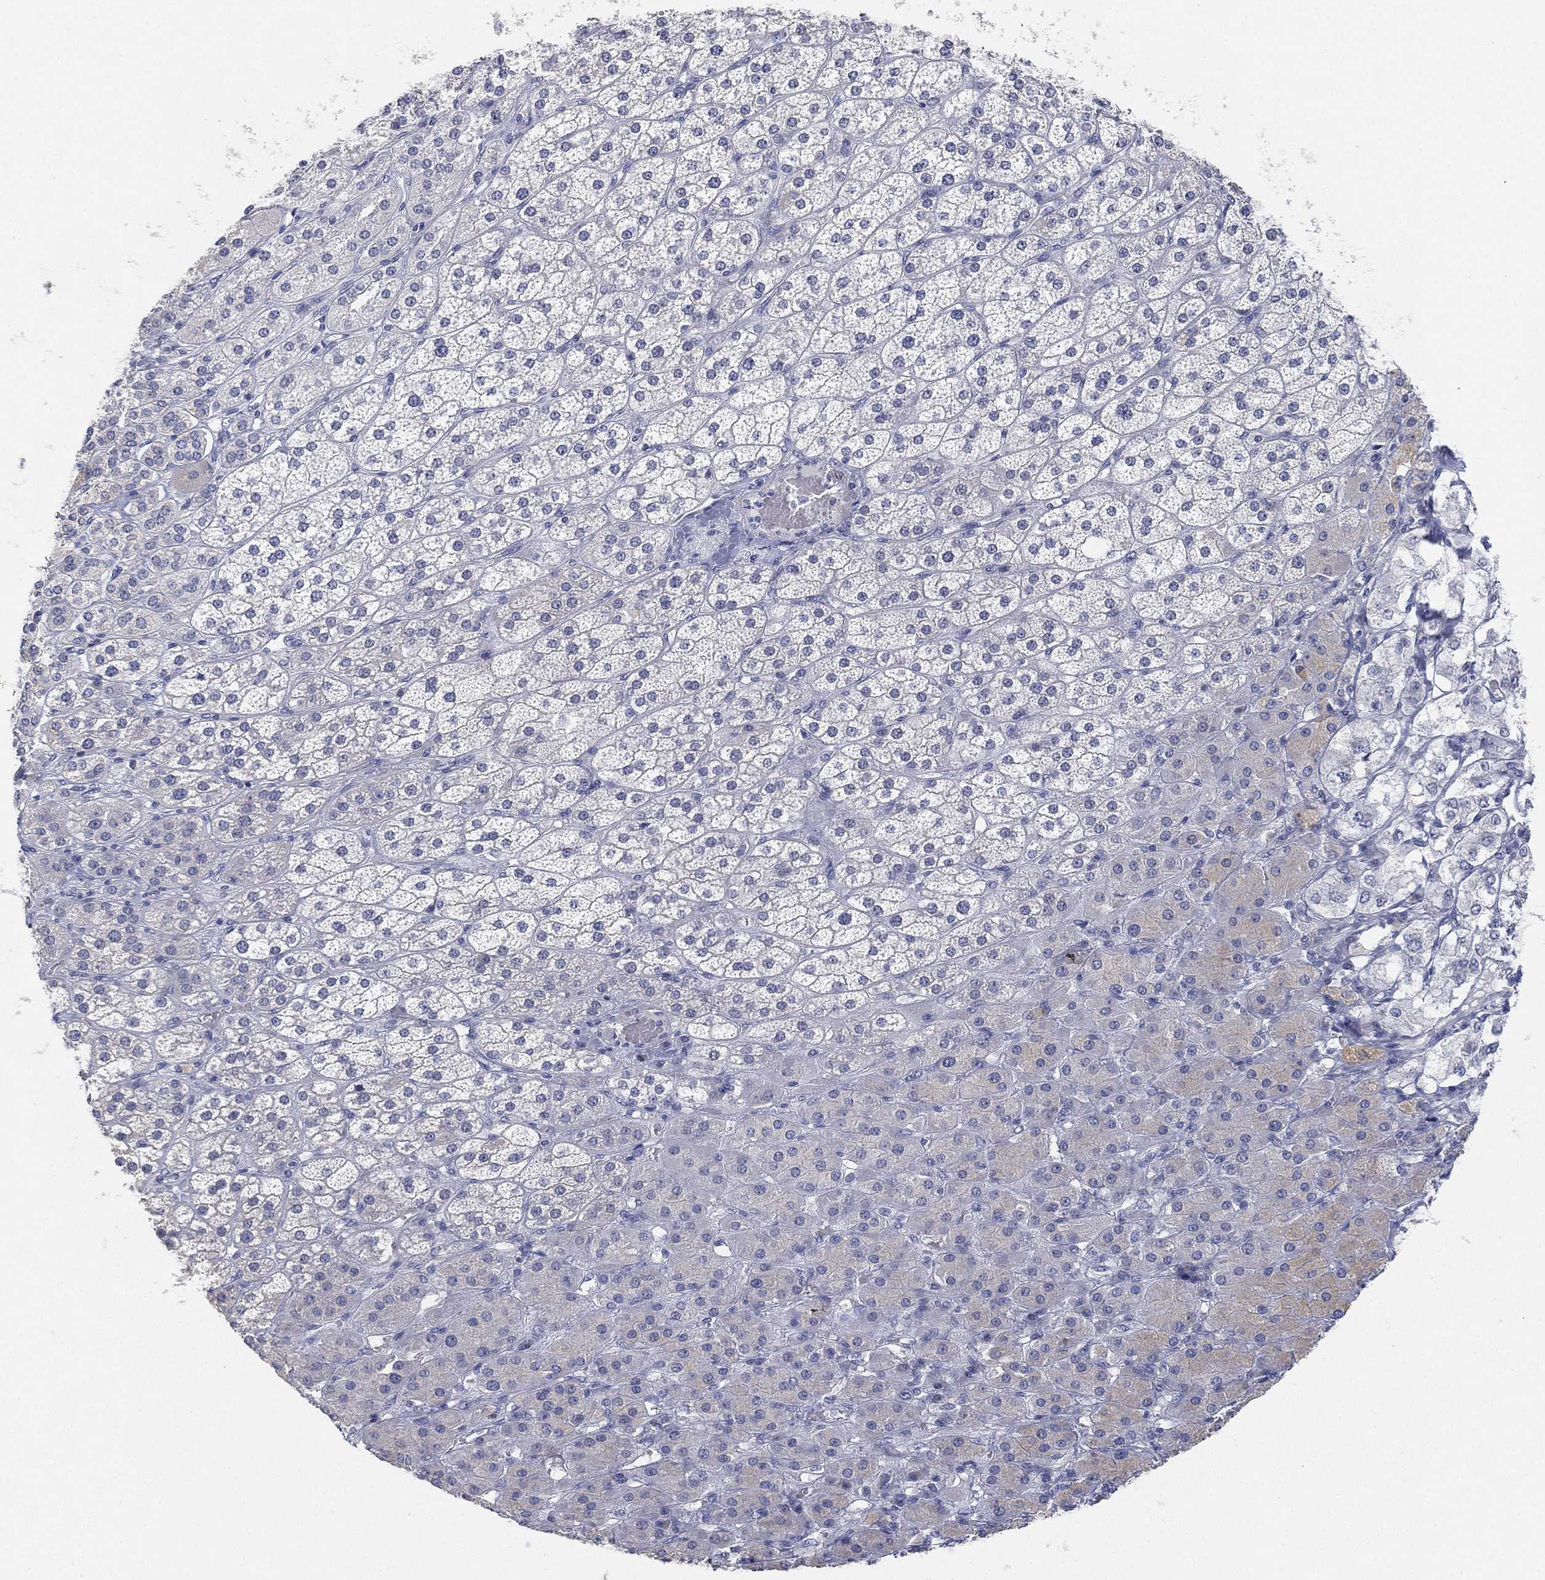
{"staining": {"intensity": "negative", "quantity": "none", "location": "none"}, "tissue": "adrenal gland", "cell_type": "Glandular cells", "image_type": "normal", "snomed": [{"axis": "morphology", "description": "Normal tissue, NOS"}, {"axis": "topography", "description": "Adrenal gland"}], "caption": "The immunohistochemistry (IHC) photomicrograph has no significant positivity in glandular cells of adrenal gland. (DAB (3,3'-diaminobenzidine) IHC with hematoxylin counter stain).", "gene": "FAM187B", "patient": {"sex": "male", "age": 70}}